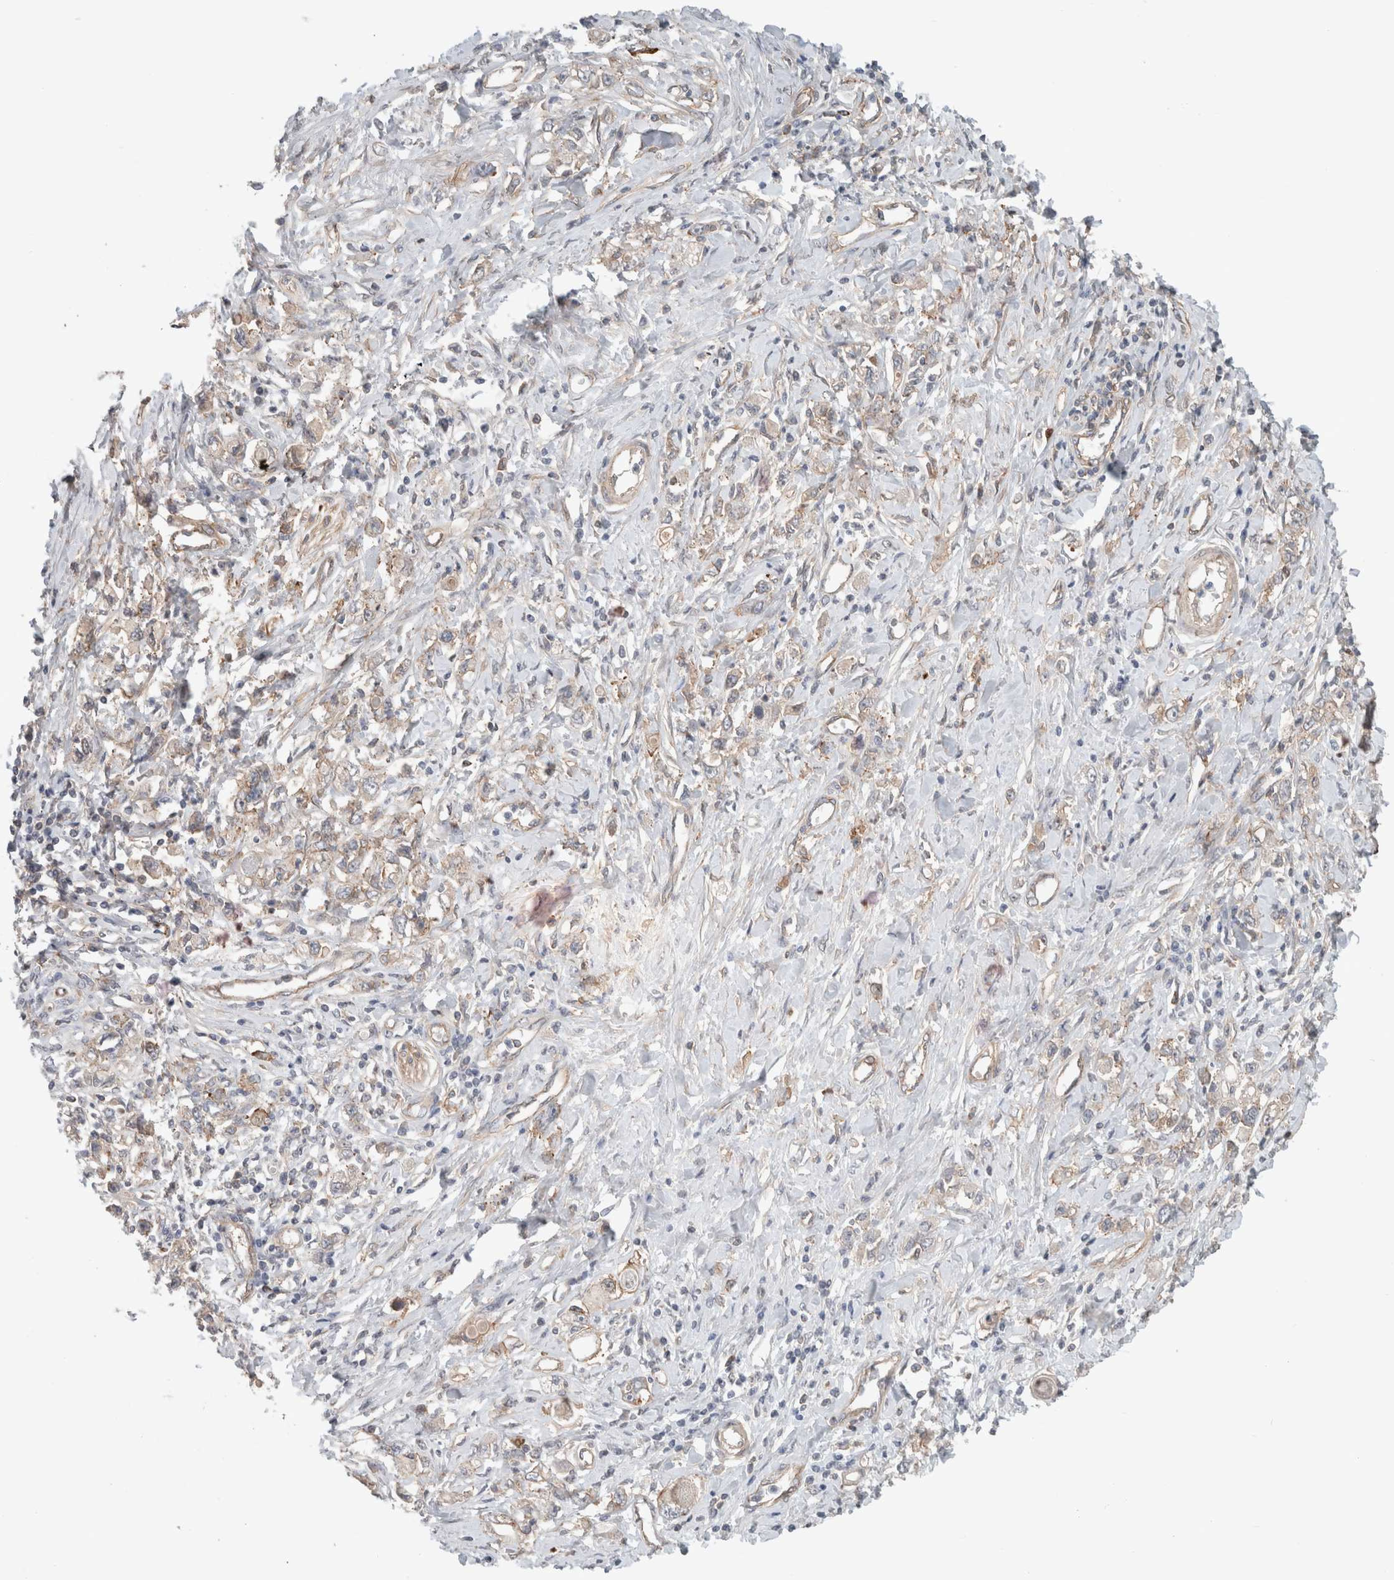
{"staining": {"intensity": "weak", "quantity": "25%-75%", "location": "cytoplasmic/membranous"}, "tissue": "stomach cancer", "cell_type": "Tumor cells", "image_type": "cancer", "snomed": [{"axis": "morphology", "description": "Adenocarcinoma, NOS"}, {"axis": "topography", "description": "Stomach"}], "caption": "Weak cytoplasmic/membranous positivity is present in approximately 25%-75% of tumor cells in adenocarcinoma (stomach). The staining was performed using DAB to visualize the protein expression in brown, while the nuclei were stained in blue with hematoxylin (Magnification: 20x).", "gene": "RASAL2", "patient": {"sex": "female", "age": 76}}